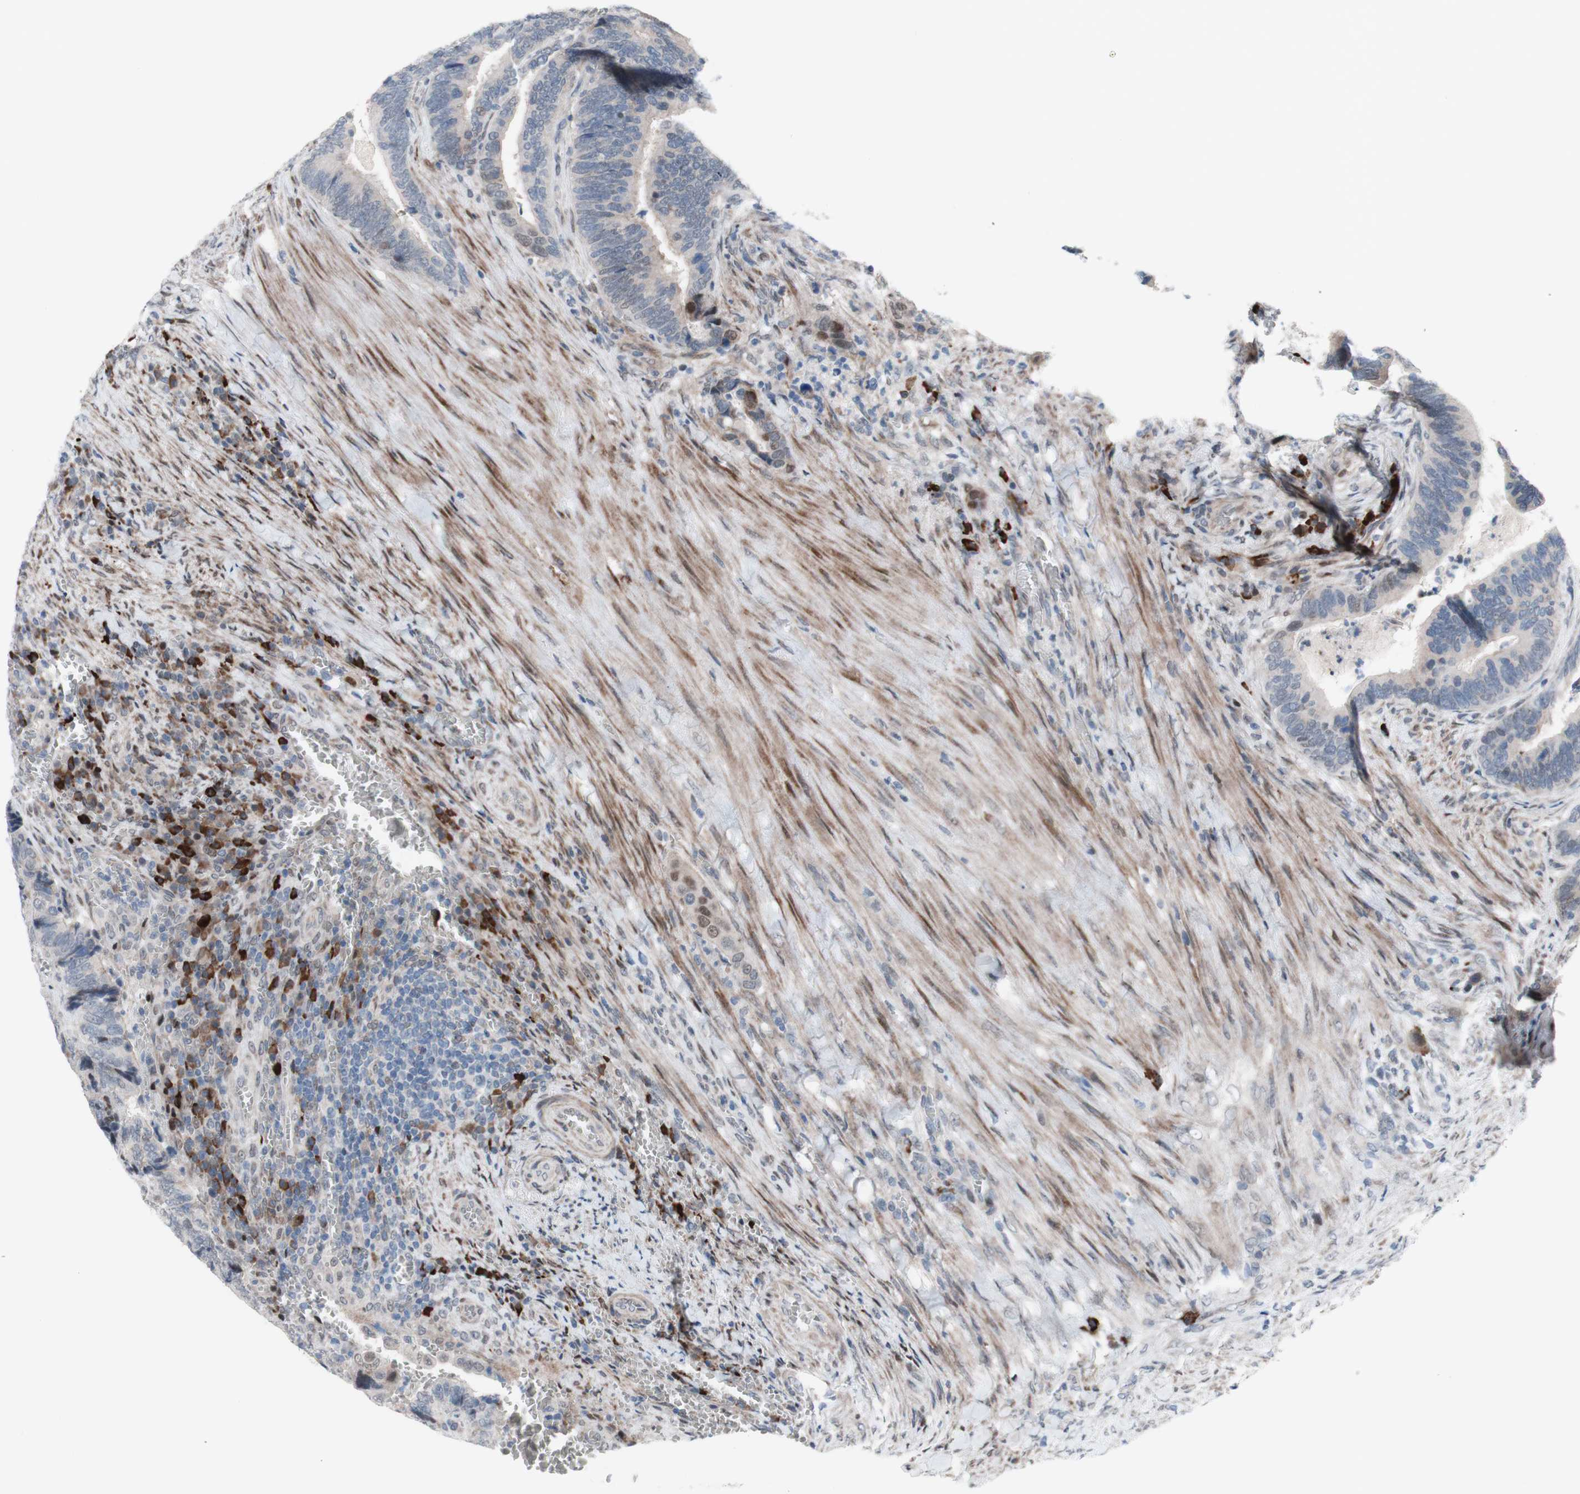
{"staining": {"intensity": "negative", "quantity": "none", "location": "none"}, "tissue": "colorectal cancer", "cell_type": "Tumor cells", "image_type": "cancer", "snomed": [{"axis": "morphology", "description": "Adenocarcinoma, NOS"}, {"axis": "topography", "description": "Colon"}], "caption": "IHC micrograph of neoplastic tissue: colorectal cancer stained with DAB displays no significant protein staining in tumor cells.", "gene": "PHTF2", "patient": {"sex": "male", "age": 72}}